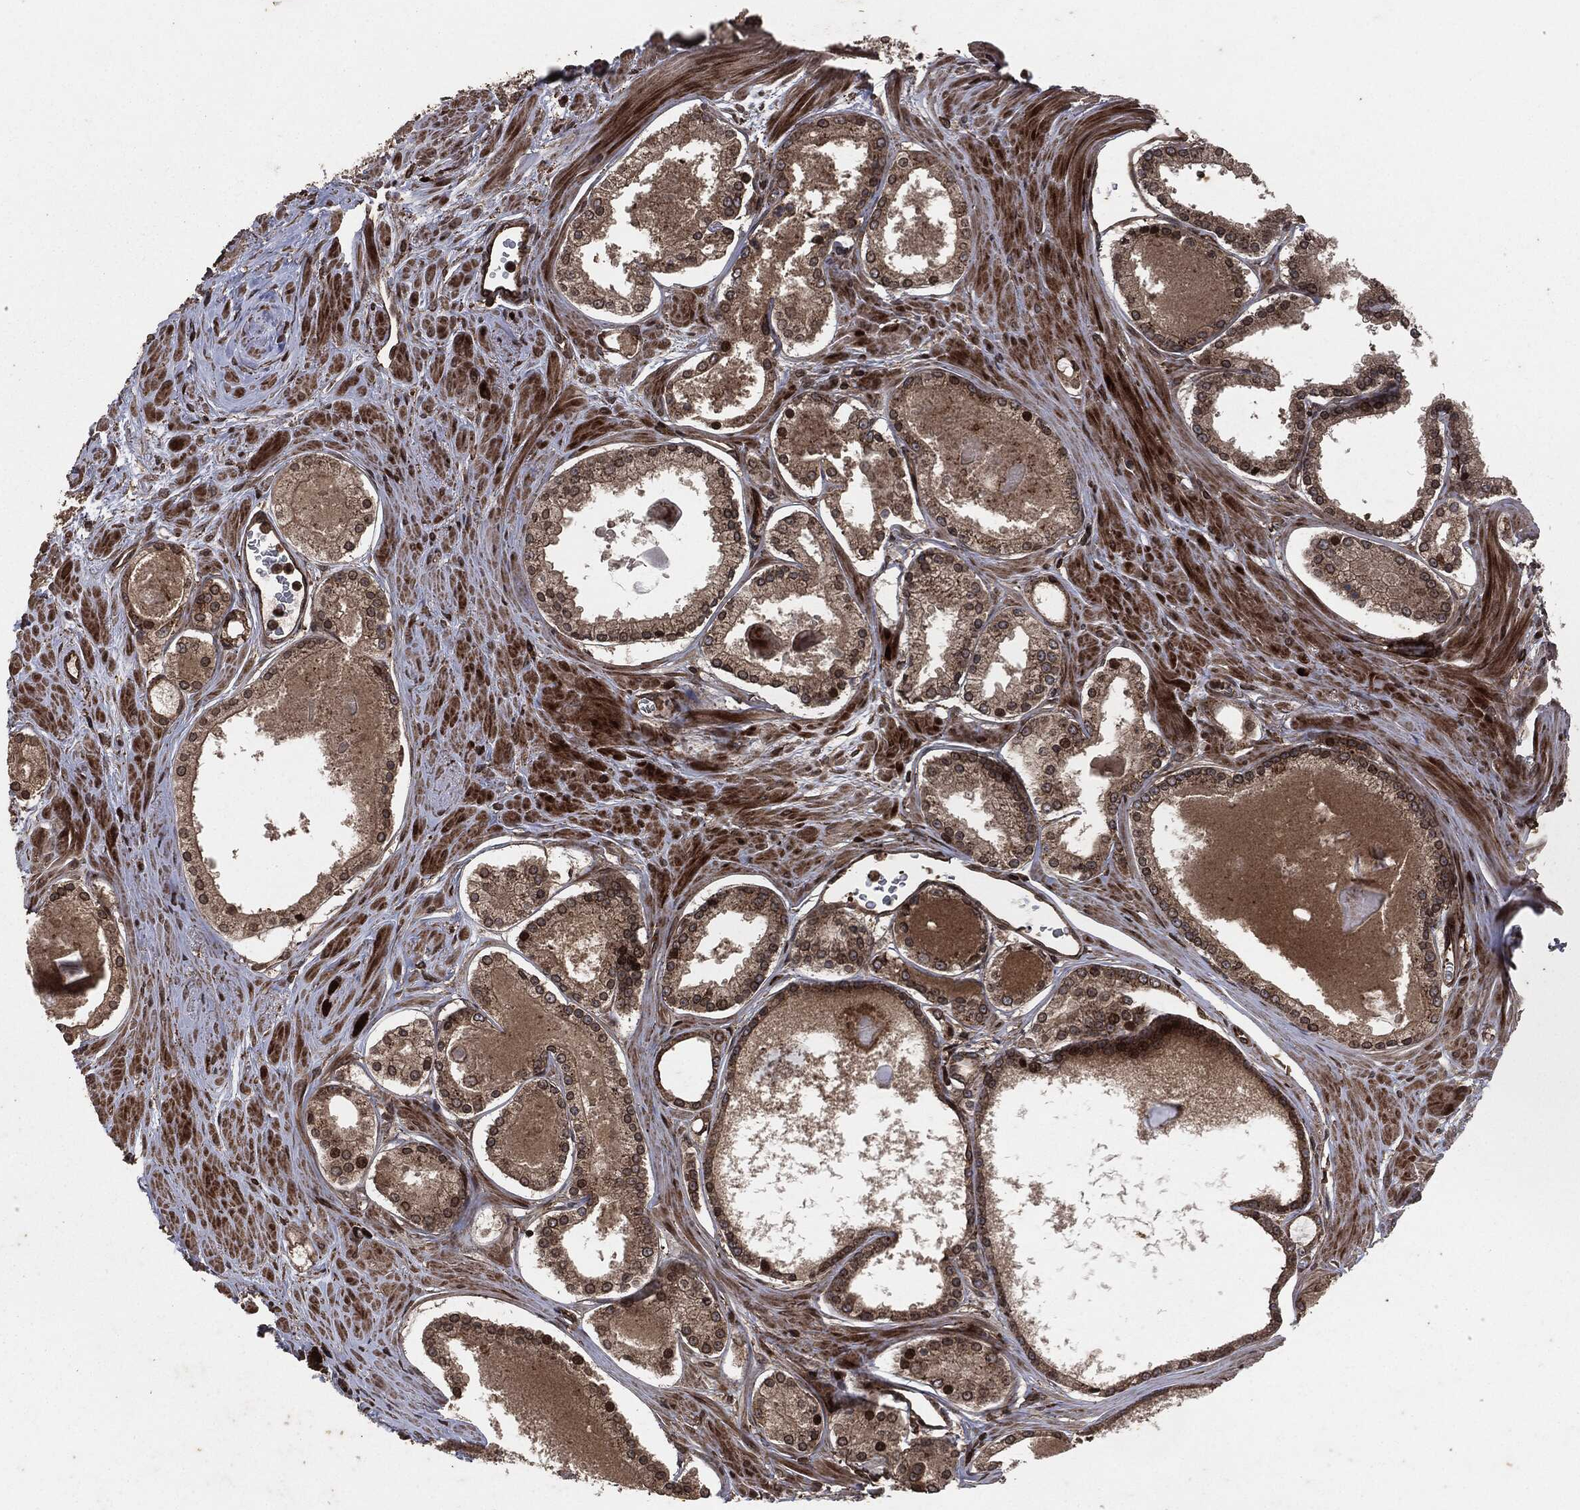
{"staining": {"intensity": "moderate", "quantity": ">75%", "location": "cytoplasmic/membranous"}, "tissue": "prostate cancer", "cell_type": "Tumor cells", "image_type": "cancer", "snomed": [{"axis": "morphology", "description": "Adenocarcinoma, NOS"}, {"axis": "topography", "description": "Prostate"}], "caption": "This image demonstrates immunohistochemistry (IHC) staining of human prostate adenocarcinoma, with medium moderate cytoplasmic/membranous positivity in about >75% of tumor cells.", "gene": "IFIT1", "patient": {"sex": "male", "age": 61}}